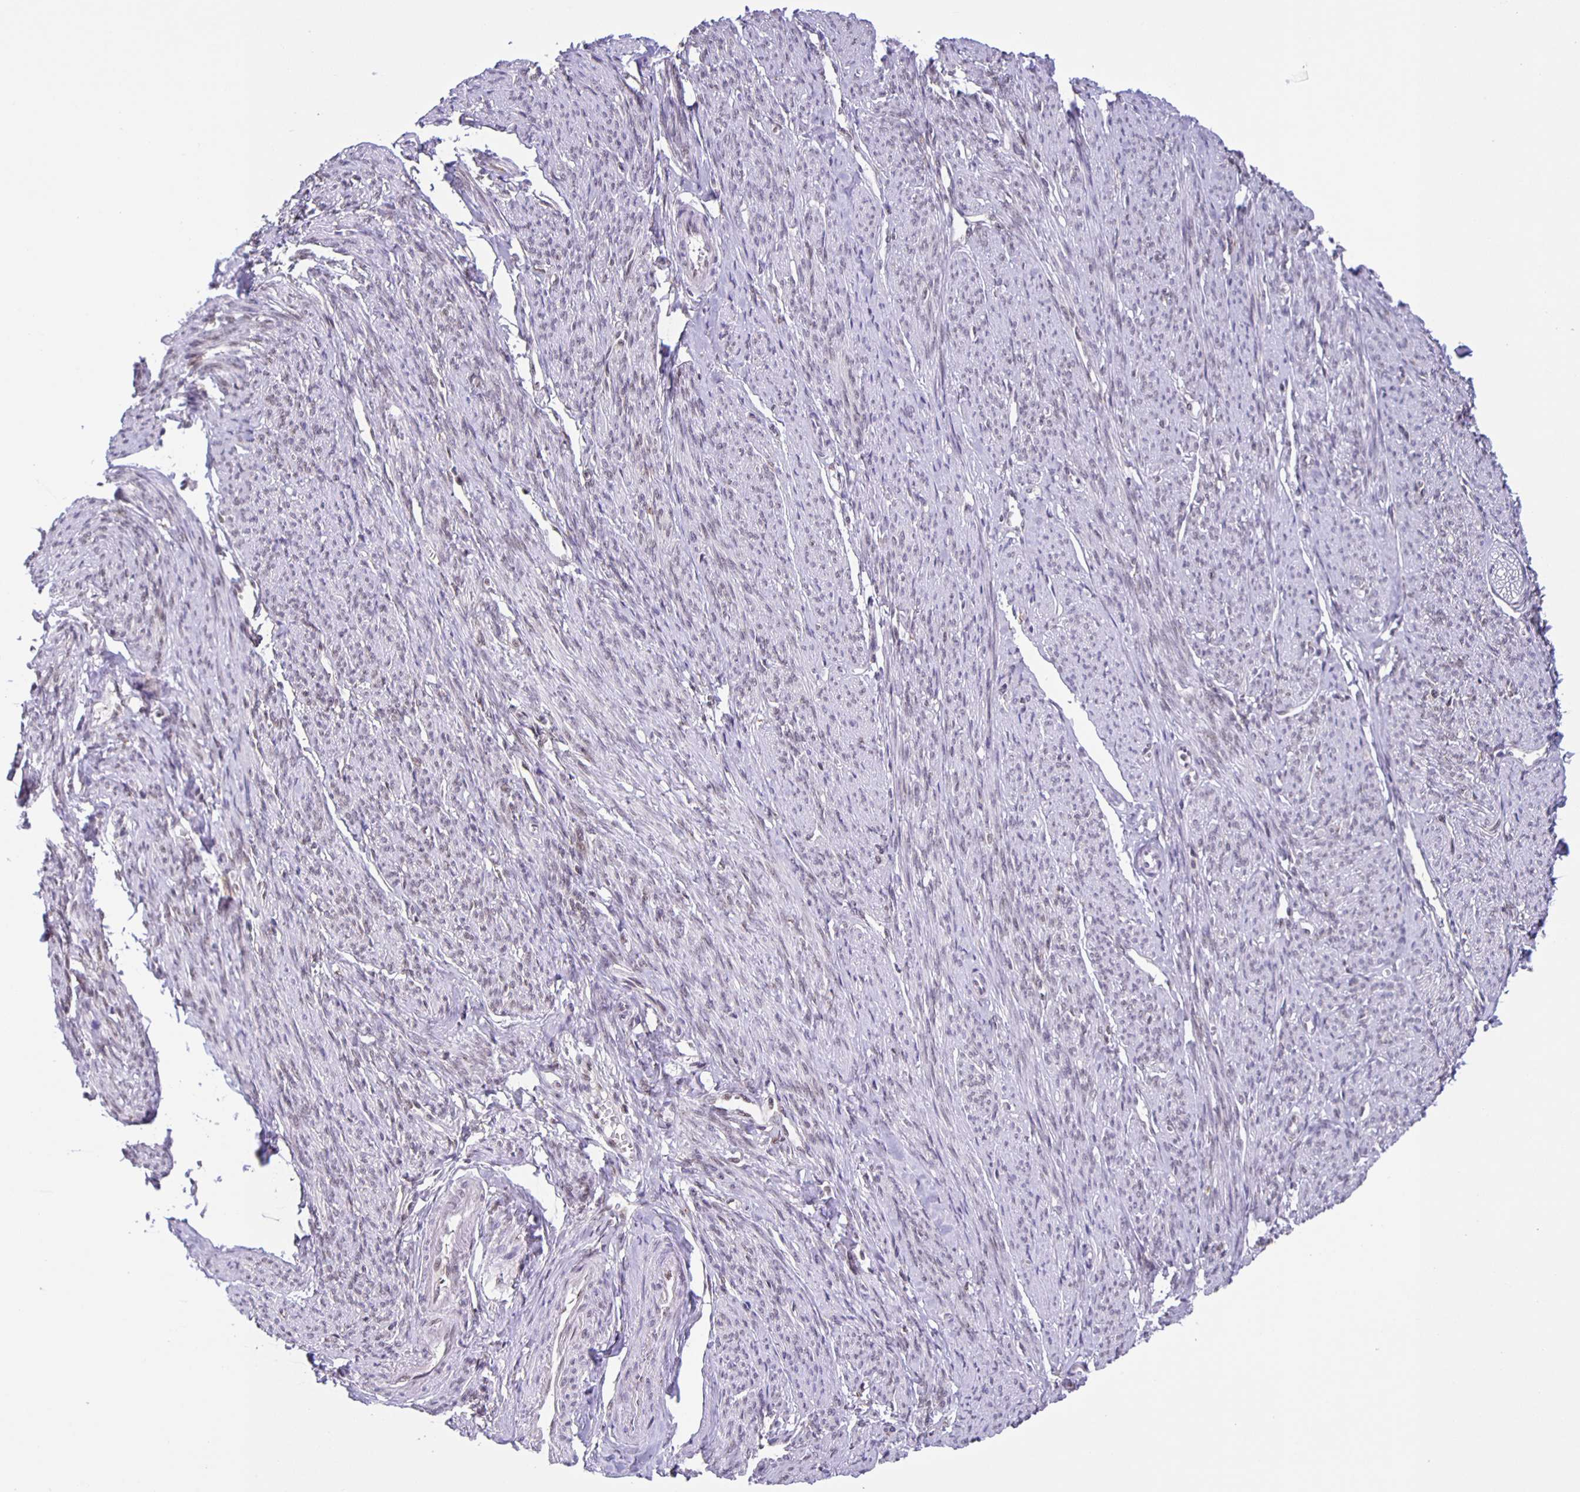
{"staining": {"intensity": "moderate", "quantity": "25%-75%", "location": "nuclear"}, "tissue": "smooth muscle", "cell_type": "Smooth muscle cells", "image_type": "normal", "snomed": [{"axis": "morphology", "description": "Normal tissue, NOS"}, {"axis": "topography", "description": "Smooth muscle"}], "caption": "Smooth muscle stained with immunohistochemistry (IHC) exhibits moderate nuclear staining in approximately 25%-75% of smooth muscle cells.", "gene": "ZRANB2", "patient": {"sex": "female", "age": 65}}